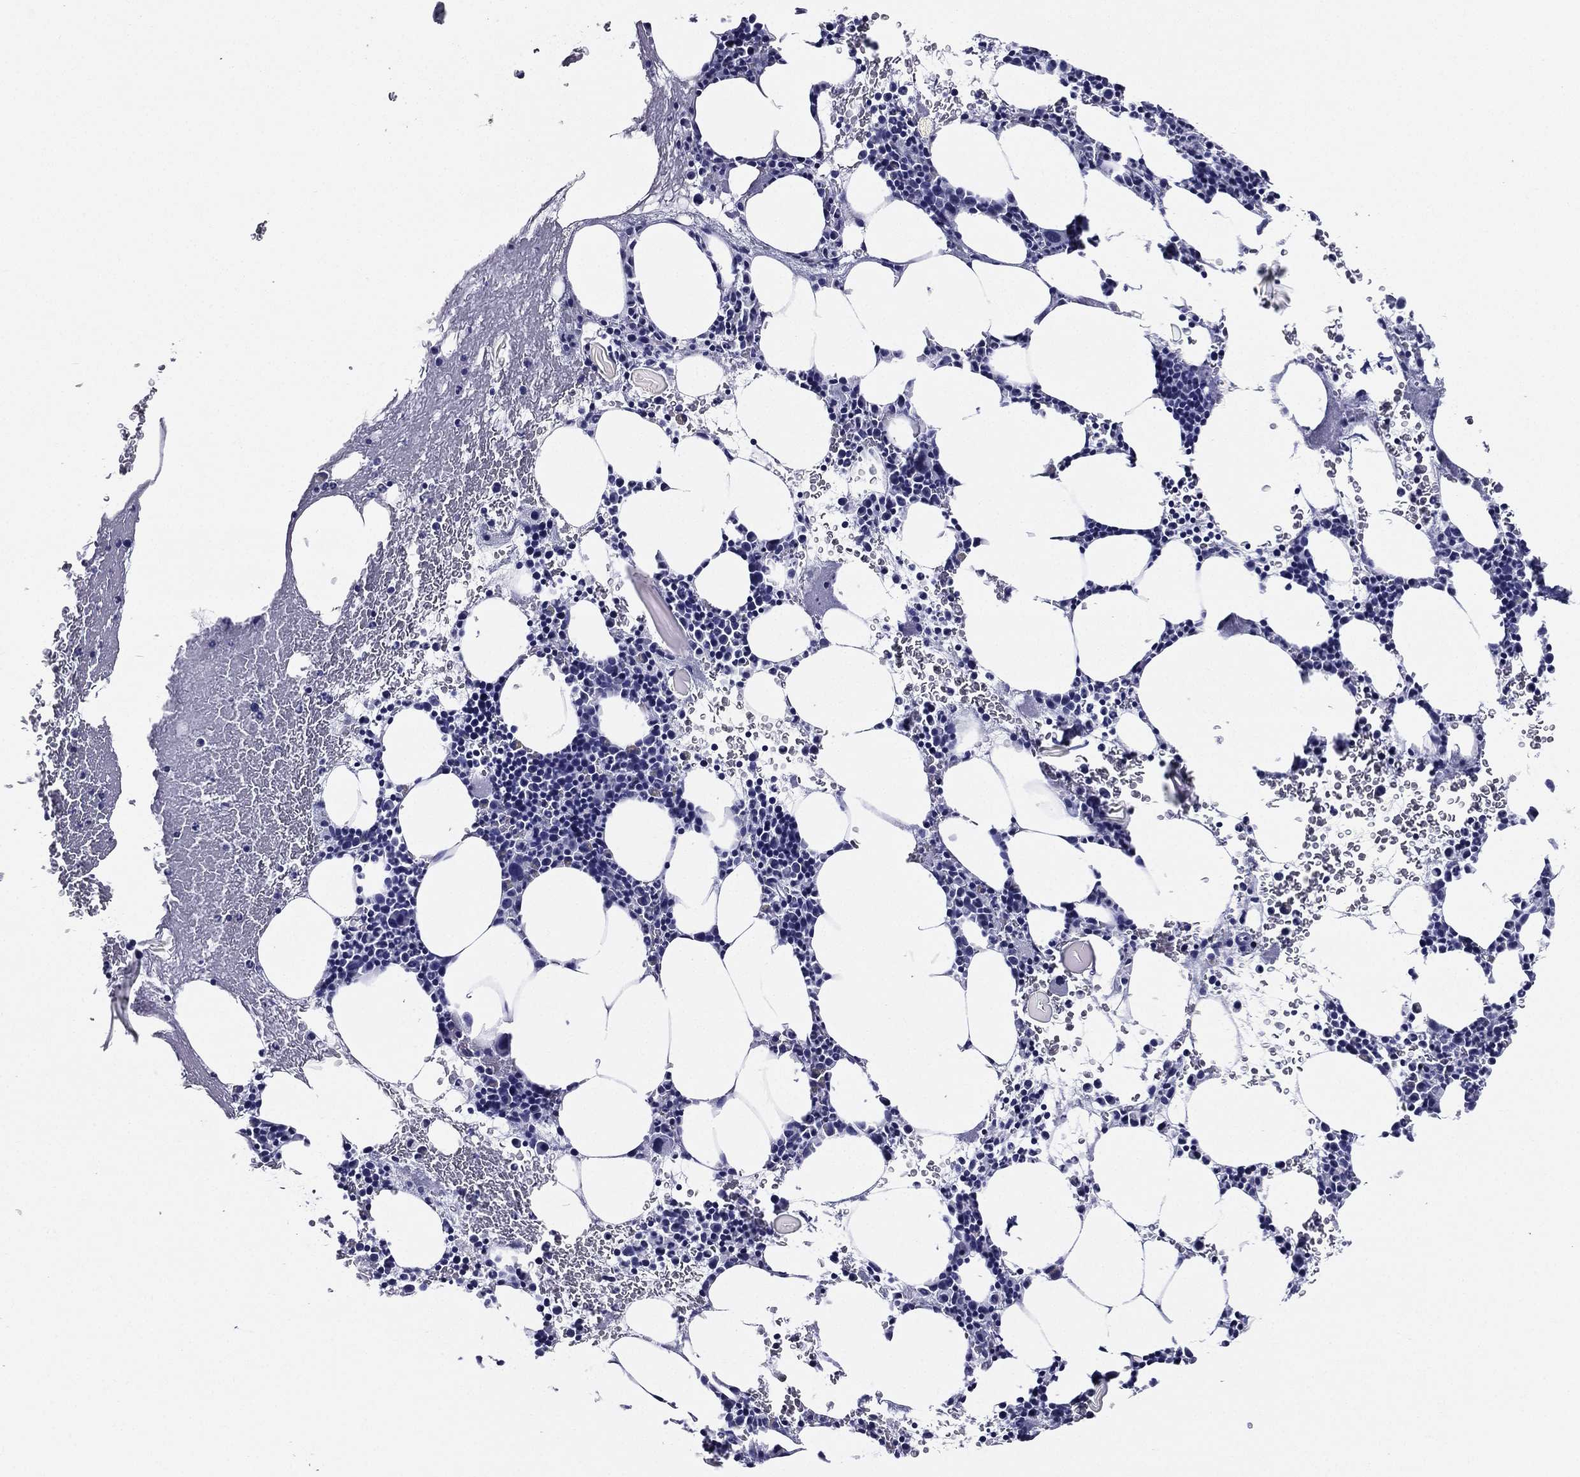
{"staining": {"intensity": "negative", "quantity": "none", "location": "none"}, "tissue": "bone marrow", "cell_type": "Hematopoietic cells", "image_type": "normal", "snomed": [{"axis": "morphology", "description": "Normal tissue, NOS"}, {"axis": "topography", "description": "Bone marrow"}], "caption": "Immunohistochemistry (IHC) histopathology image of normal bone marrow: bone marrow stained with DAB (3,3'-diaminobenzidine) displays no significant protein expression in hematopoietic cells. (IHC, brightfield microscopy, high magnification).", "gene": "TFAP2A", "patient": {"sex": "female", "age": 79}}